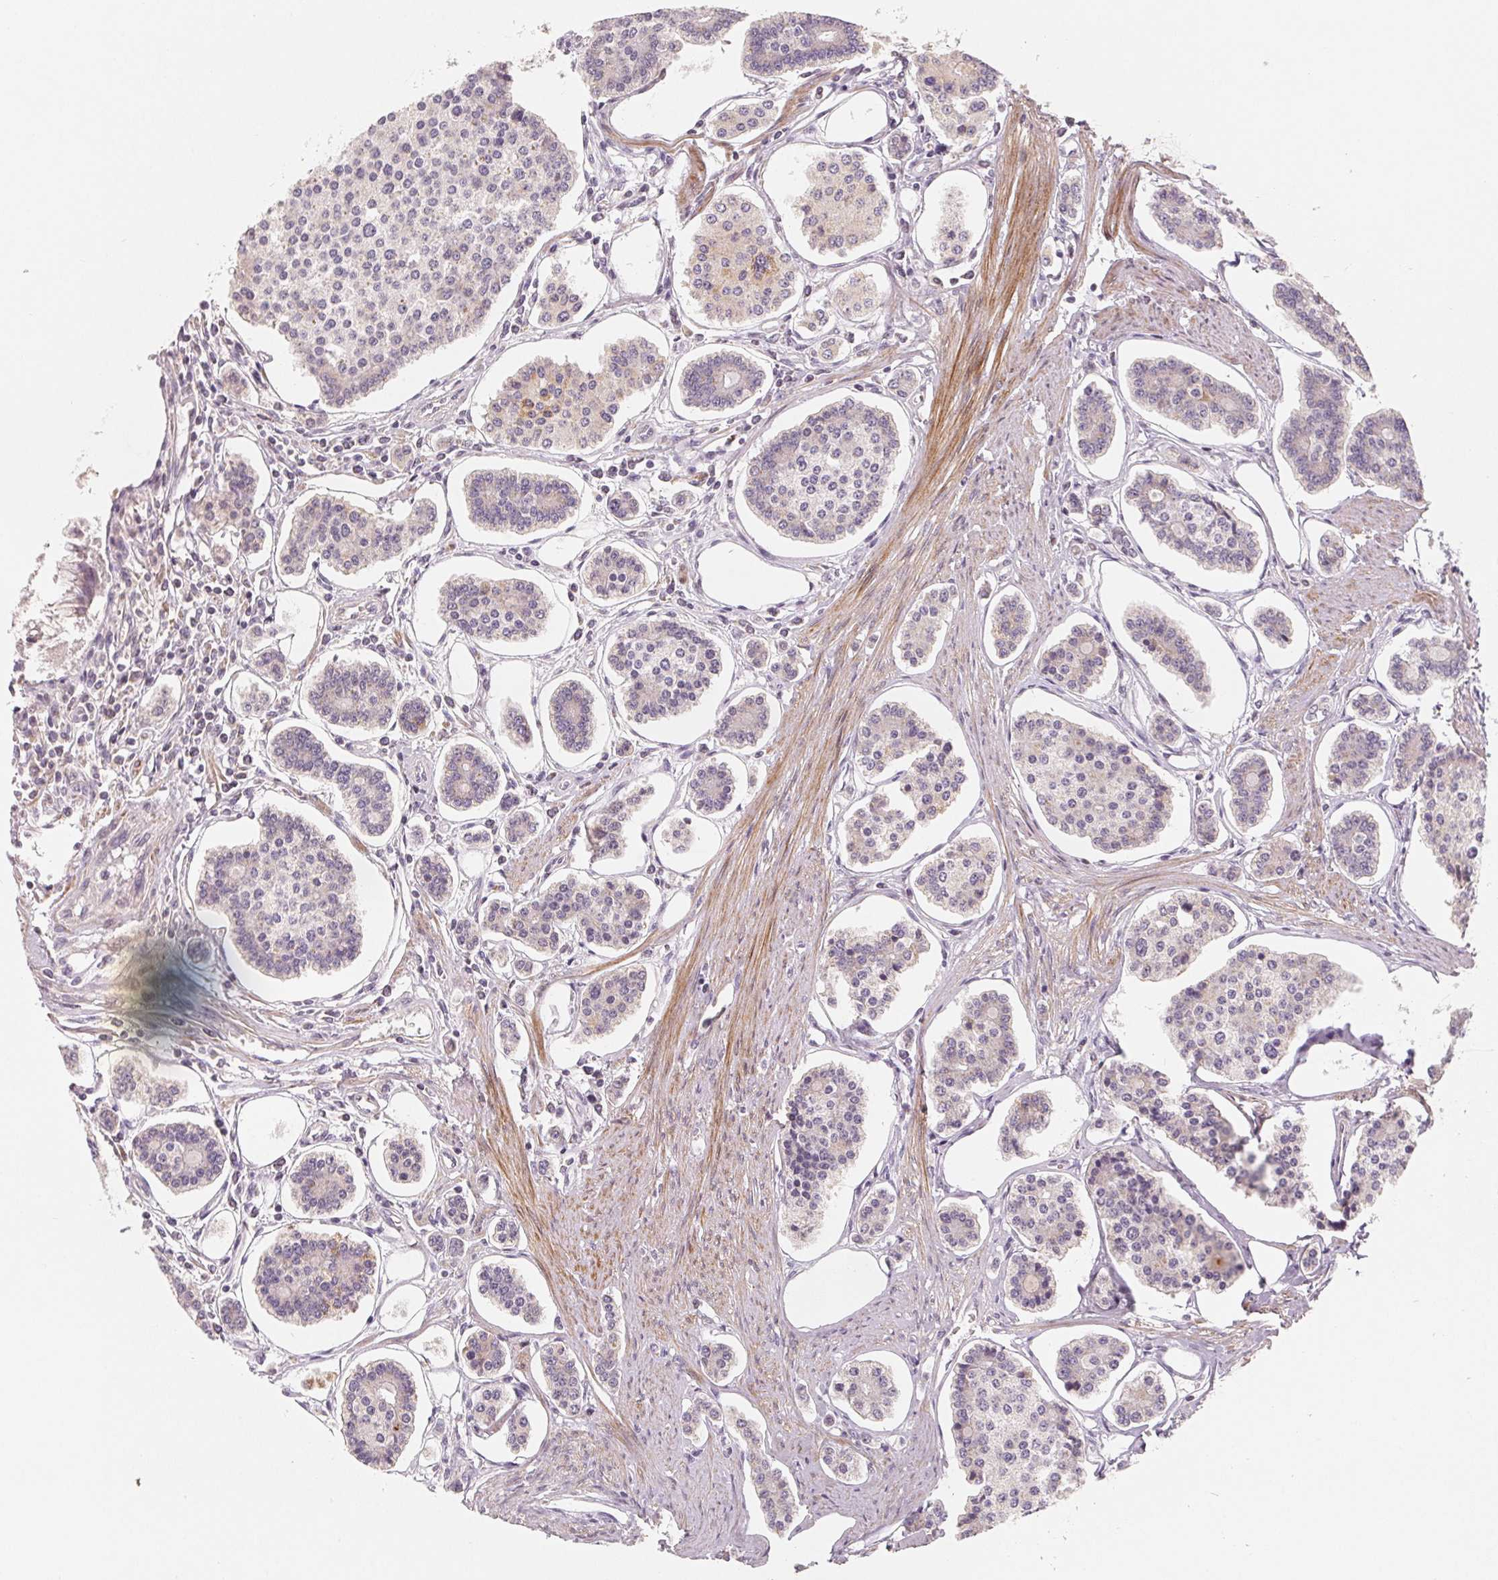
{"staining": {"intensity": "negative", "quantity": "none", "location": "none"}, "tissue": "carcinoid", "cell_type": "Tumor cells", "image_type": "cancer", "snomed": [{"axis": "morphology", "description": "Carcinoid, malignant, NOS"}, {"axis": "topography", "description": "Small intestine"}], "caption": "Human carcinoid (malignant) stained for a protein using immunohistochemistry (IHC) exhibits no staining in tumor cells.", "gene": "GHITM", "patient": {"sex": "female", "age": 65}}